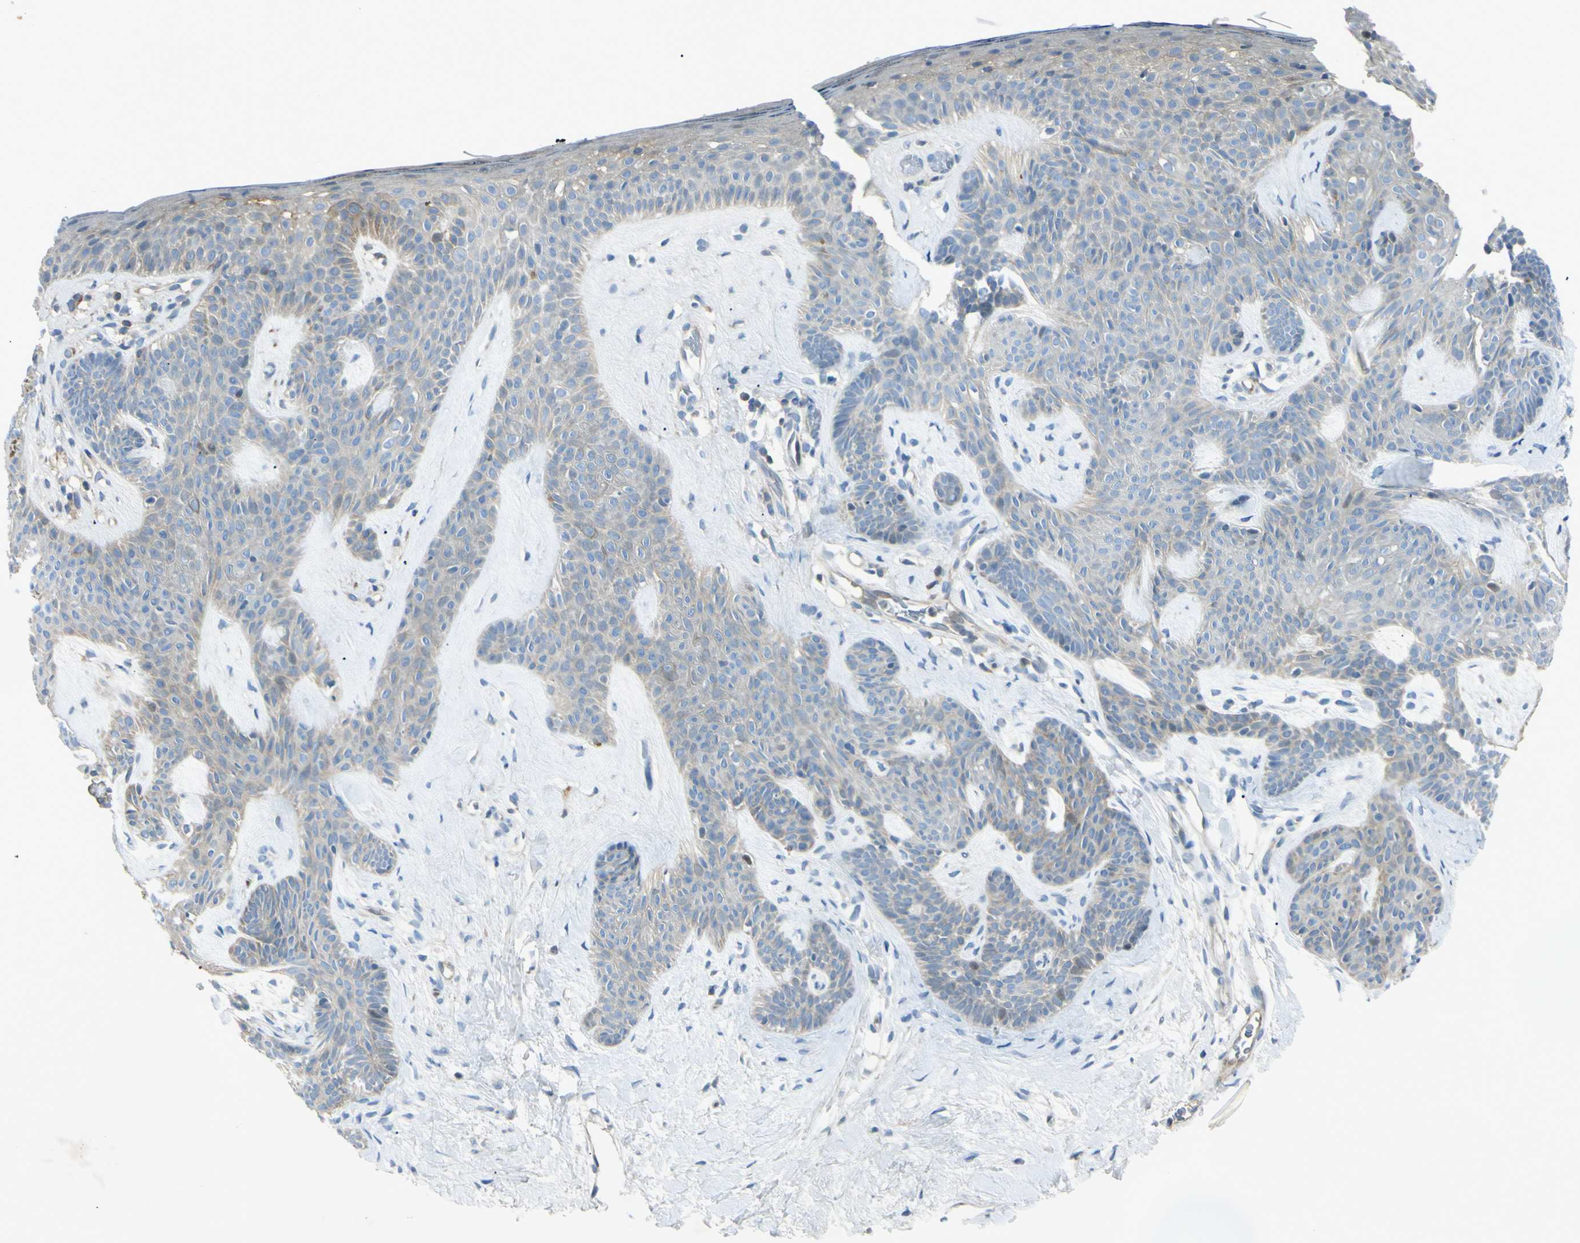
{"staining": {"intensity": "weak", "quantity": "25%-75%", "location": "cytoplasmic/membranous"}, "tissue": "skin cancer", "cell_type": "Tumor cells", "image_type": "cancer", "snomed": [{"axis": "morphology", "description": "Developmental malformation"}, {"axis": "morphology", "description": "Basal cell carcinoma"}, {"axis": "topography", "description": "Skin"}], "caption": "This is an image of immunohistochemistry (IHC) staining of skin basal cell carcinoma, which shows weak staining in the cytoplasmic/membranous of tumor cells.", "gene": "C1orf159", "patient": {"sex": "female", "age": 62}}